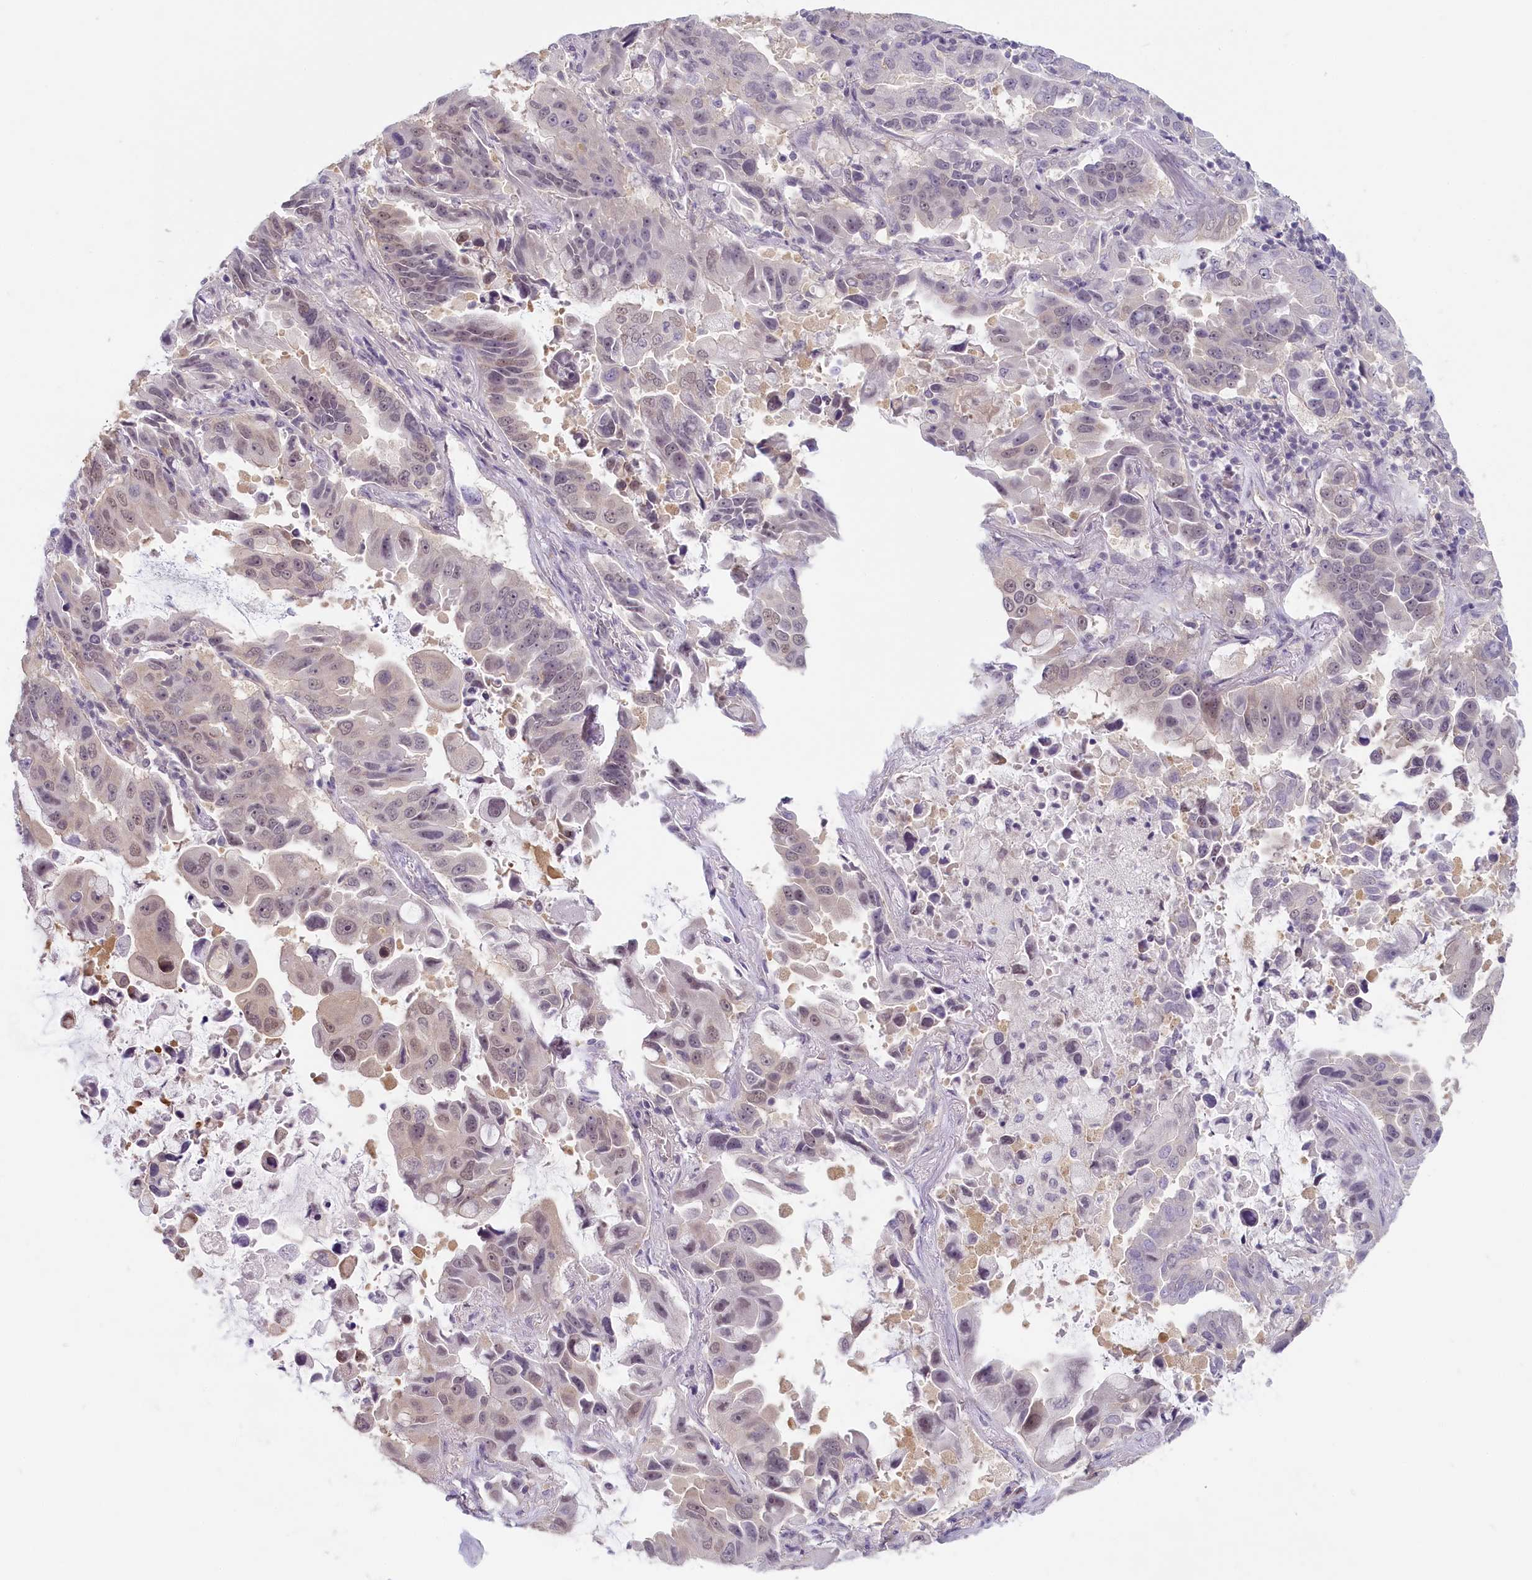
{"staining": {"intensity": "weak", "quantity": "<25%", "location": "nuclear"}, "tissue": "lung cancer", "cell_type": "Tumor cells", "image_type": "cancer", "snomed": [{"axis": "morphology", "description": "Adenocarcinoma, NOS"}, {"axis": "topography", "description": "Lung"}], "caption": "Adenocarcinoma (lung) stained for a protein using IHC reveals no positivity tumor cells.", "gene": "C19orf44", "patient": {"sex": "male", "age": 64}}